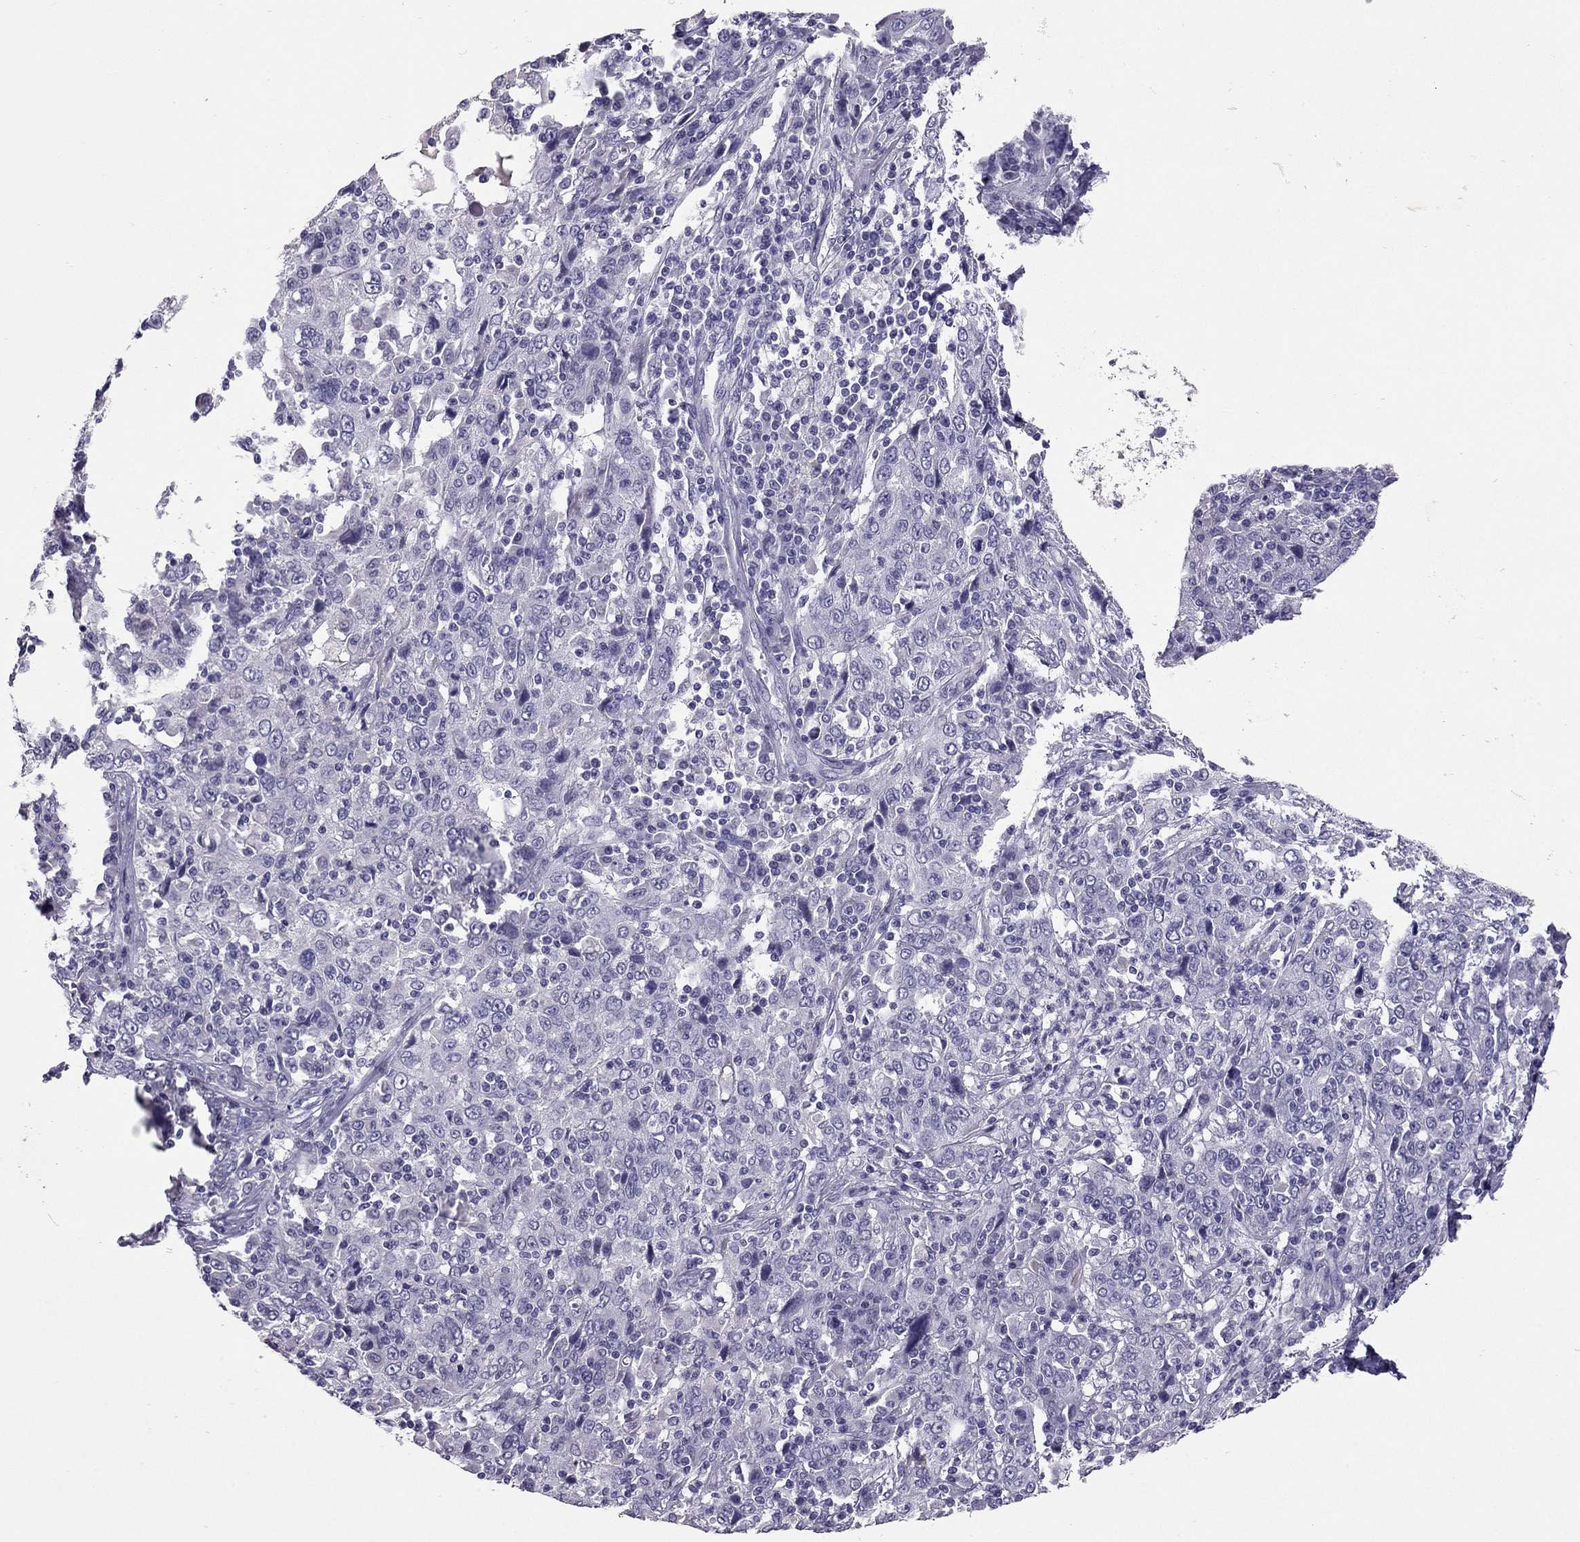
{"staining": {"intensity": "negative", "quantity": "none", "location": "none"}, "tissue": "cervical cancer", "cell_type": "Tumor cells", "image_type": "cancer", "snomed": [{"axis": "morphology", "description": "Squamous cell carcinoma, NOS"}, {"axis": "topography", "description": "Cervix"}], "caption": "Cervical cancer was stained to show a protein in brown. There is no significant positivity in tumor cells.", "gene": "RHO", "patient": {"sex": "female", "age": 46}}